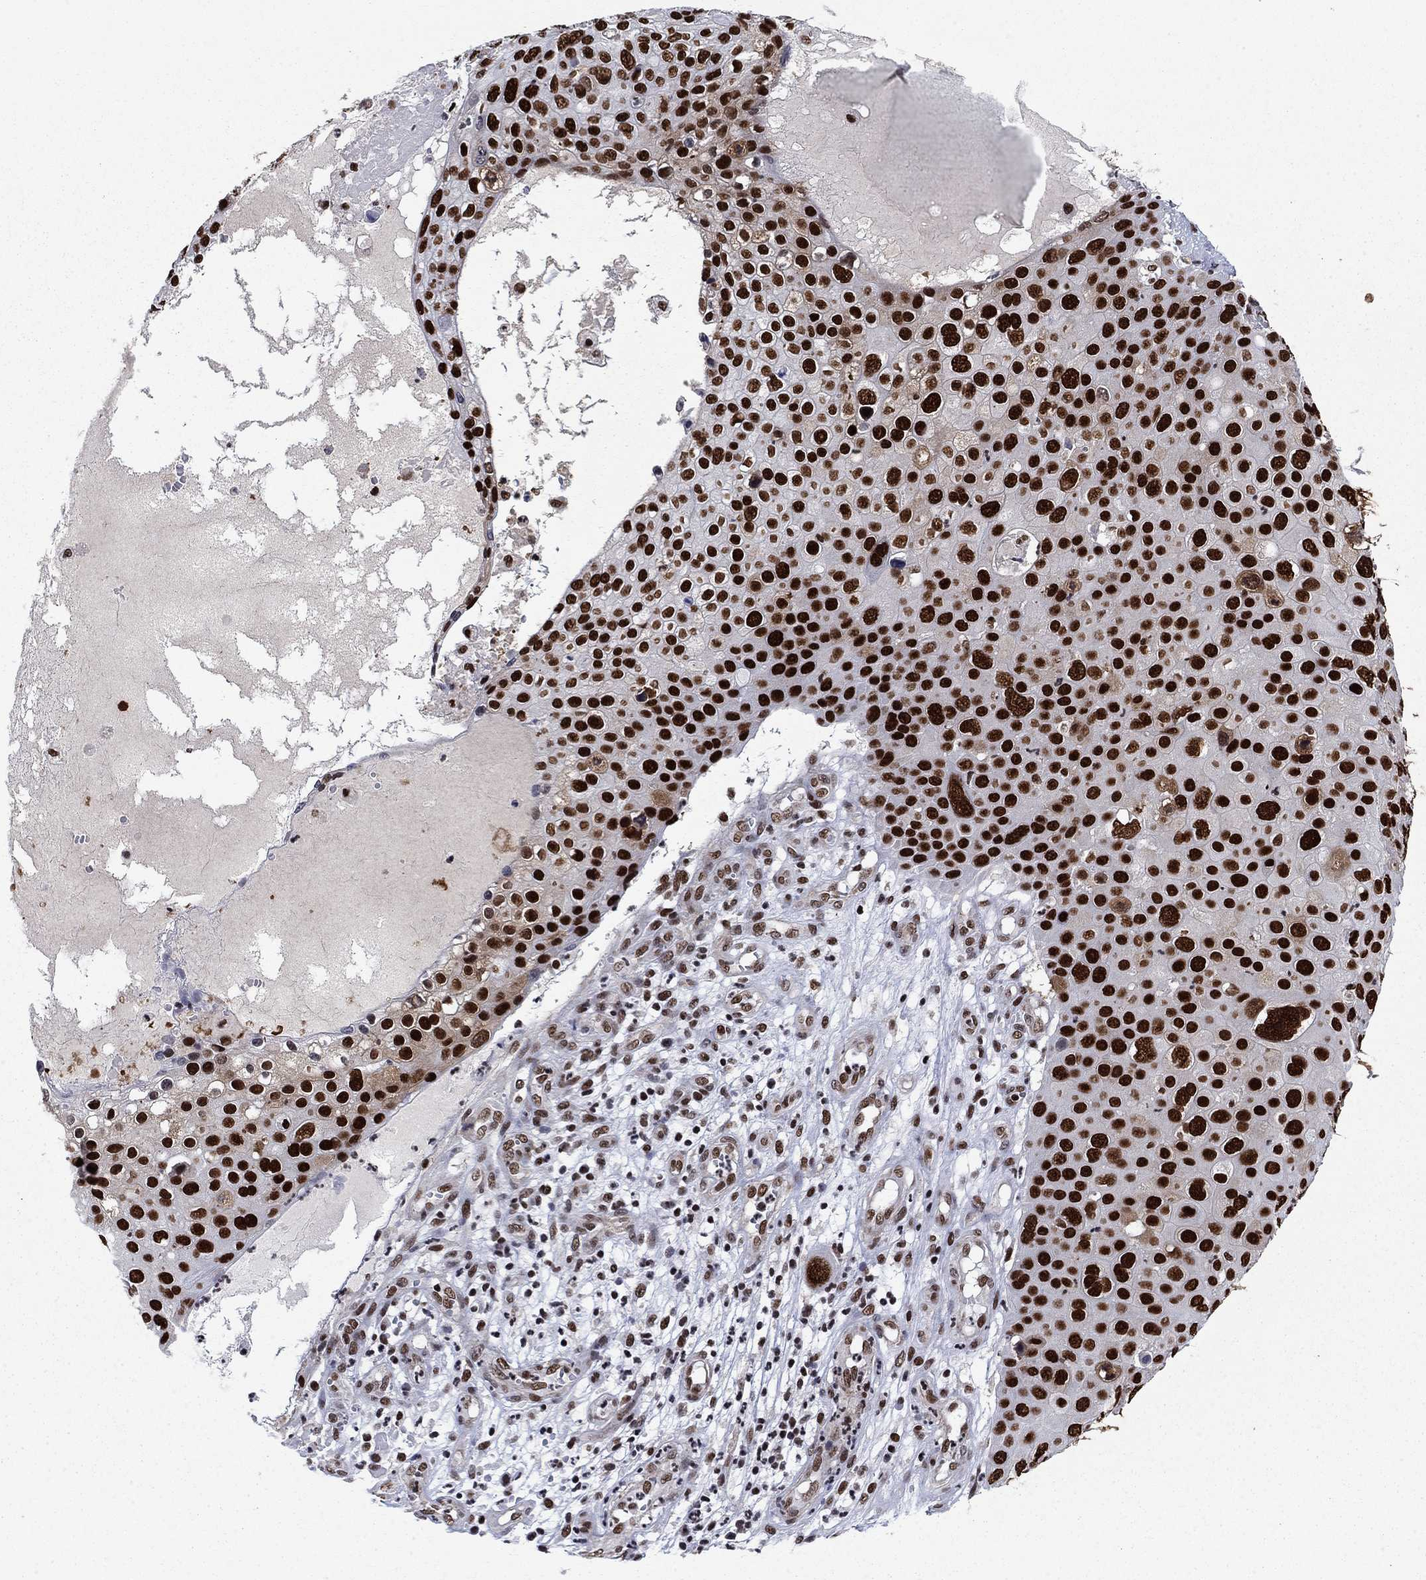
{"staining": {"intensity": "strong", "quantity": ">75%", "location": "nuclear"}, "tissue": "skin cancer", "cell_type": "Tumor cells", "image_type": "cancer", "snomed": [{"axis": "morphology", "description": "Squamous cell carcinoma, NOS"}, {"axis": "topography", "description": "Skin"}], "caption": "Immunohistochemistry (IHC) of human skin squamous cell carcinoma demonstrates high levels of strong nuclear positivity in about >75% of tumor cells.", "gene": "RPRD1B", "patient": {"sex": "male", "age": 71}}